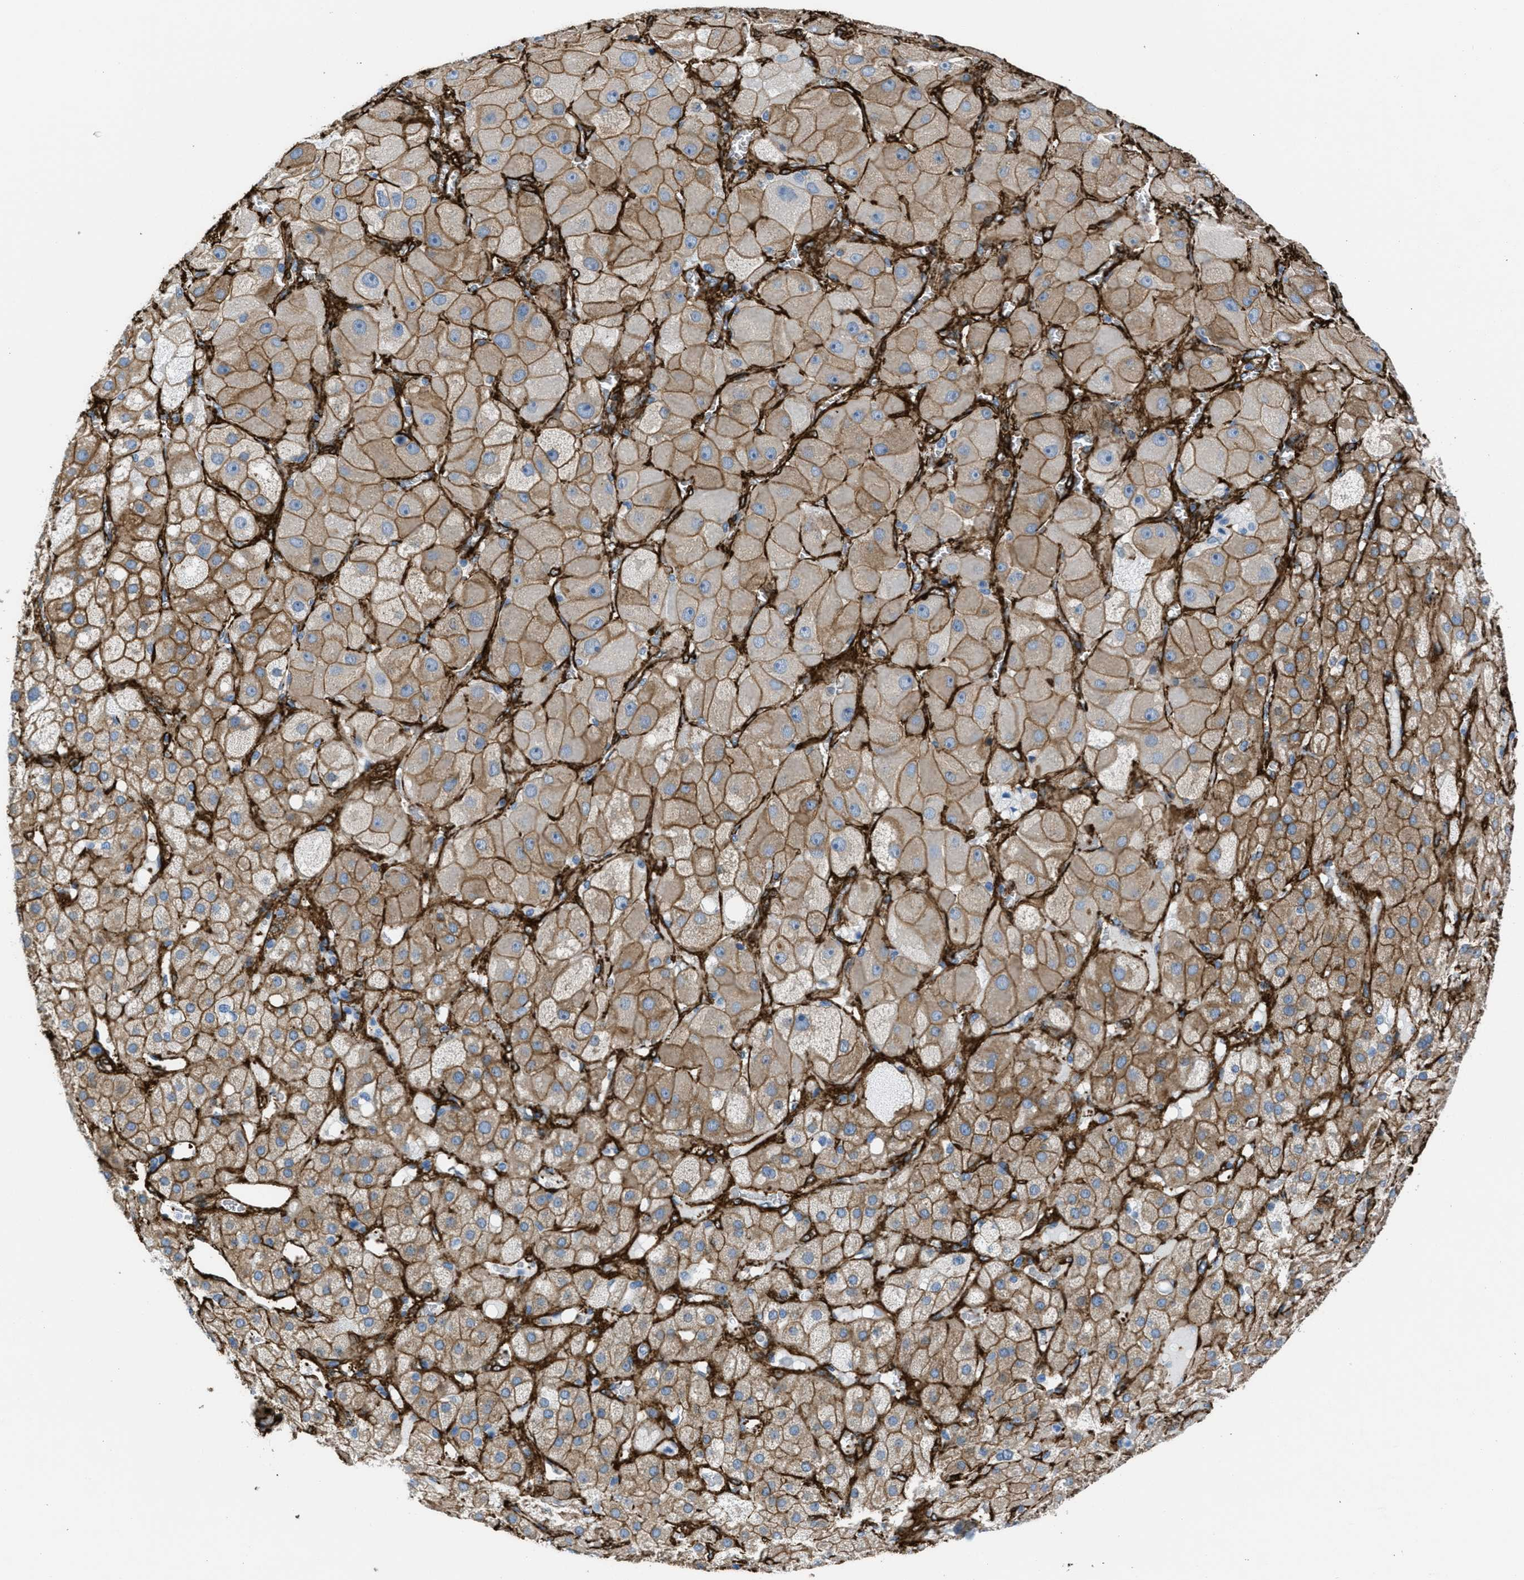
{"staining": {"intensity": "weak", "quantity": "25%-75%", "location": "cytoplasmic/membranous"}, "tissue": "adrenal gland", "cell_type": "Glandular cells", "image_type": "normal", "snomed": [{"axis": "morphology", "description": "Normal tissue, NOS"}, {"axis": "topography", "description": "Adrenal gland"}], "caption": "Weak cytoplasmic/membranous positivity for a protein is appreciated in about 25%-75% of glandular cells of unremarkable adrenal gland using immunohistochemistry.", "gene": "CALD1", "patient": {"sex": "female", "age": 47}}